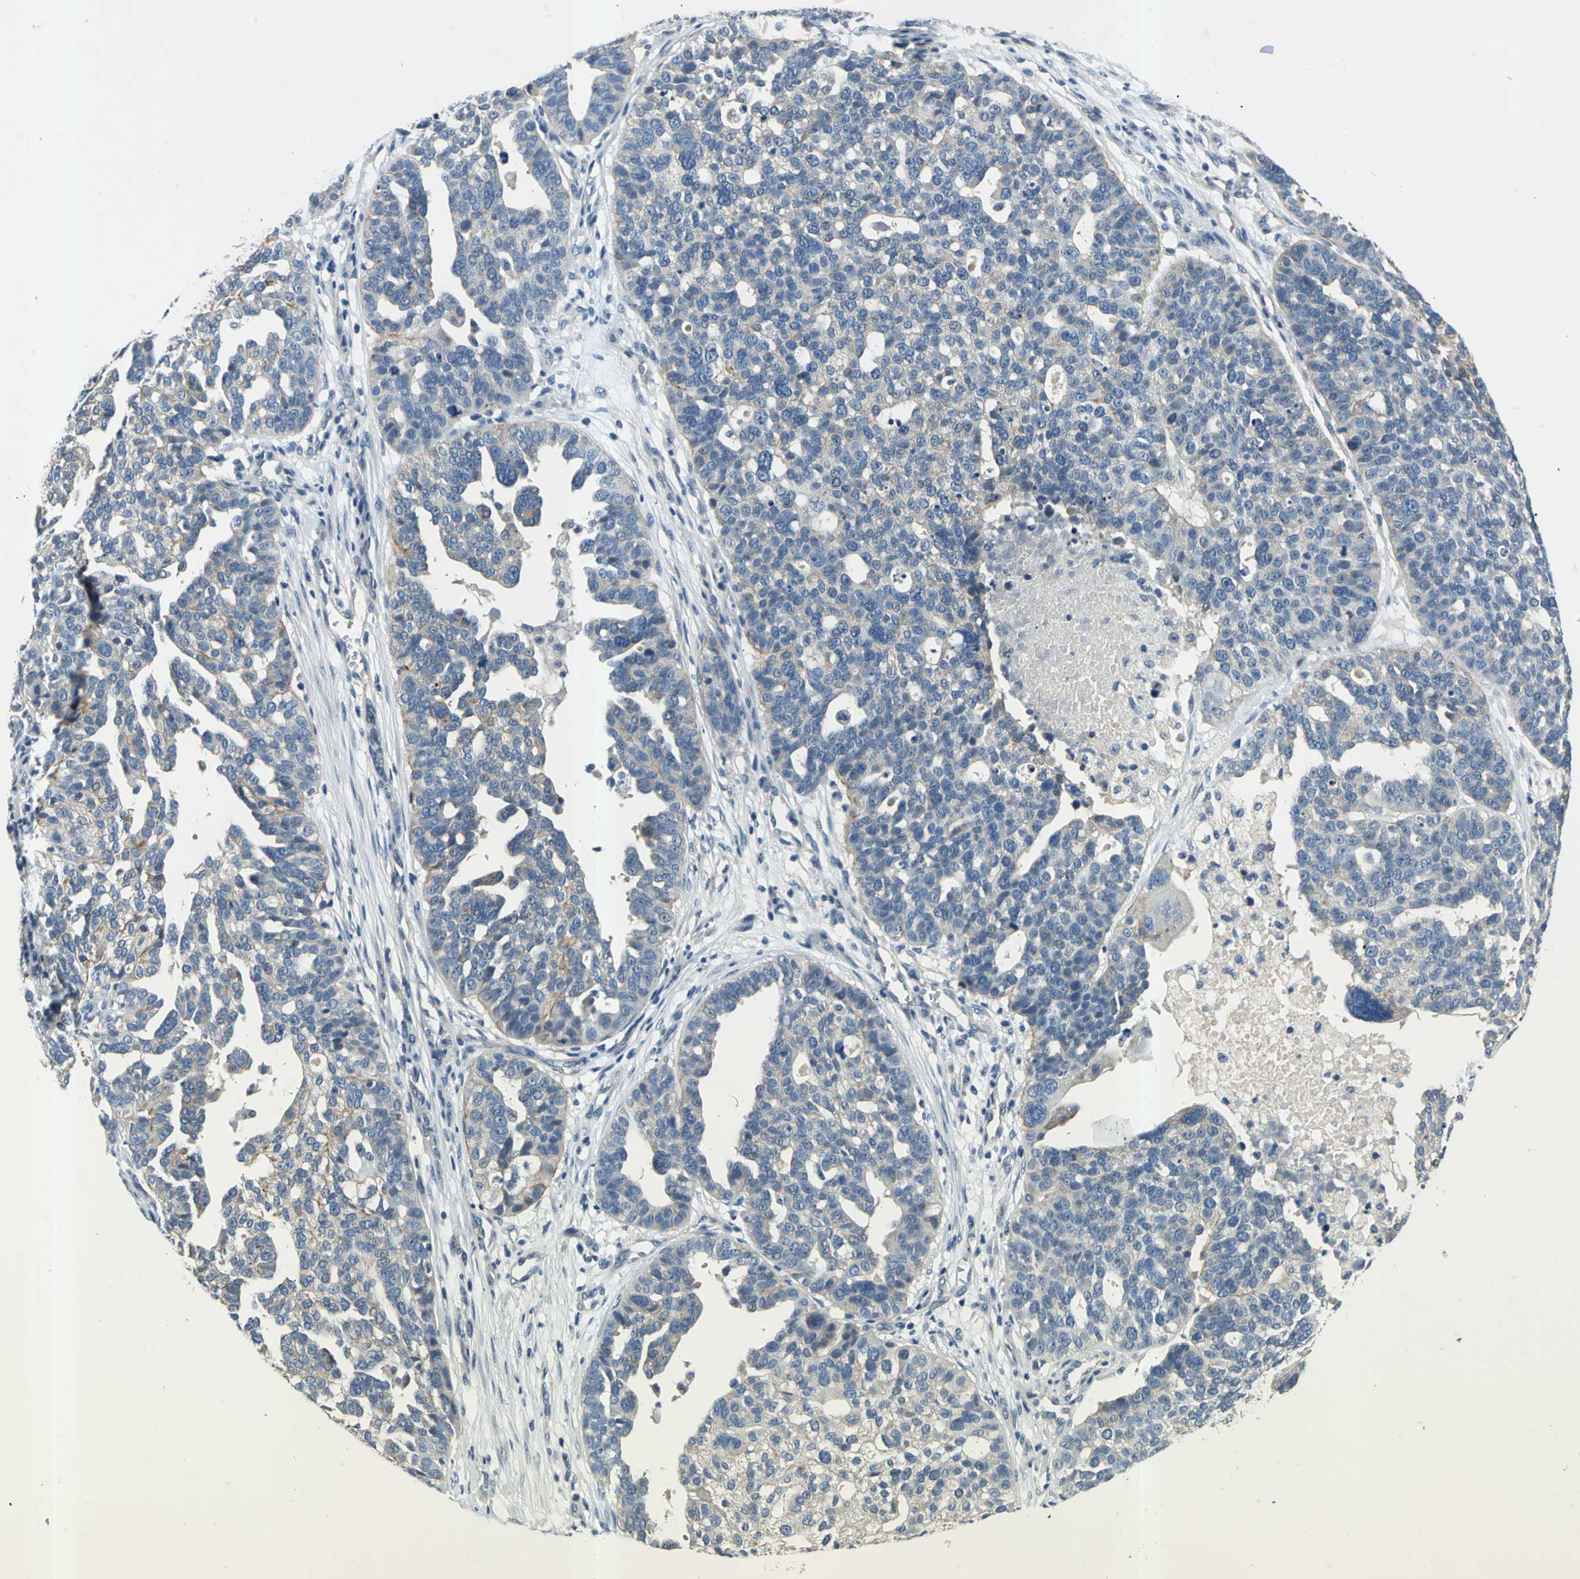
{"staining": {"intensity": "negative", "quantity": "none", "location": "none"}, "tissue": "ovarian cancer", "cell_type": "Tumor cells", "image_type": "cancer", "snomed": [{"axis": "morphology", "description": "Cystadenocarcinoma, serous, NOS"}, {"axis": "topography", "description": "Ovary"}], "caption": "This is an immunohistochemistry (IHC) micrograph of ovarian serous cystadenocarcinoma. There is no expression in tumor cells.", "gene": "SLC16A7", "patient": {"sex": "female", "age": 59}}